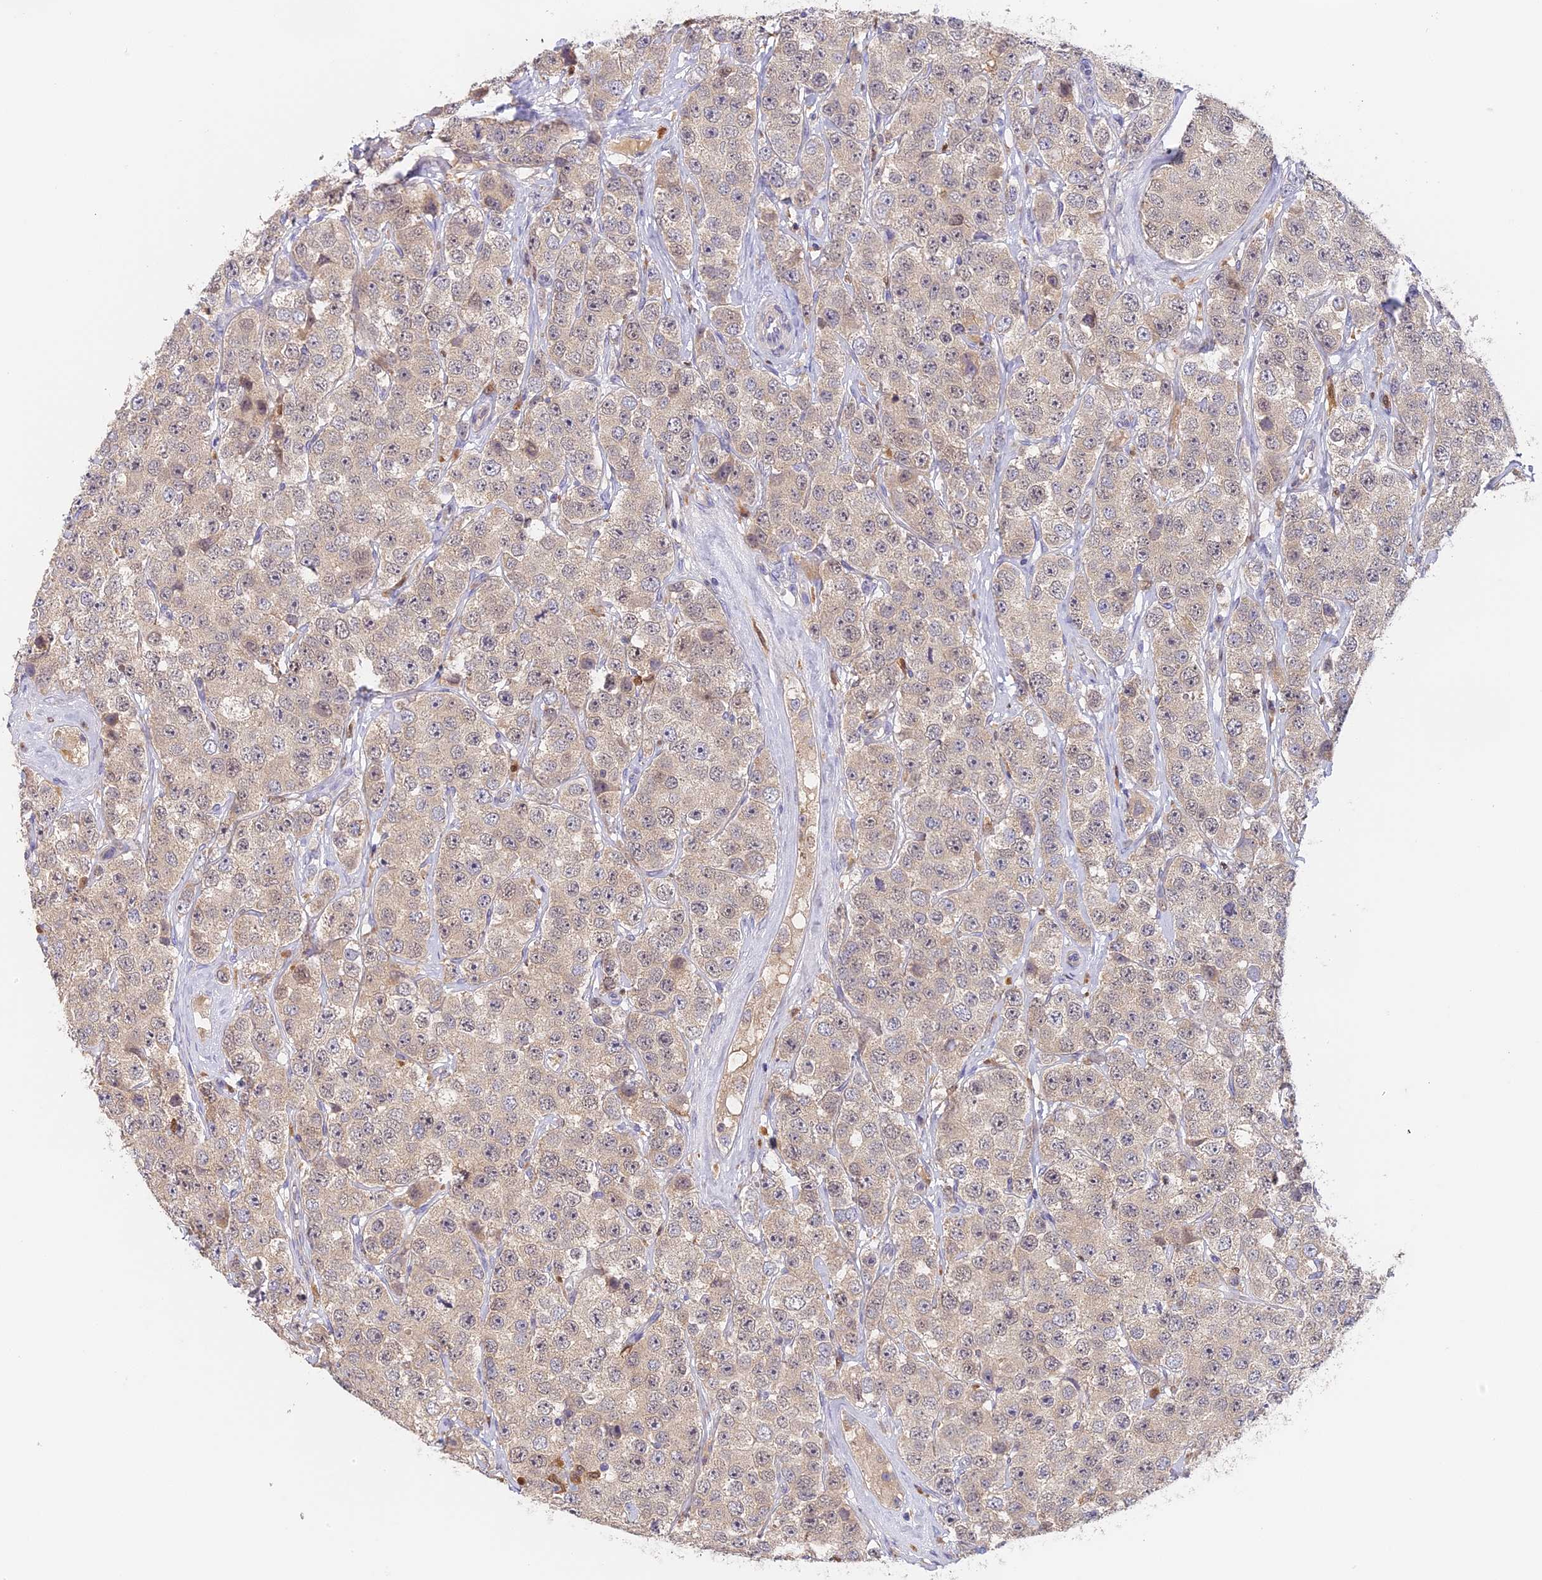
{"staining": {"intensity": "weak", "quantity": "<25%", "location": "cytoplasmic/membranous"}, "tissue": "testis cancer", "cell_type": "Tumor cells", "image_type": "cancer", "snomed": [{"axis": "morphology", "description": "Seminoma, NOS"}, {"axis": "topography", "description": "Testis"}], "caption": "High power microscopy micrograph of an IHC histopathology image of testis cancer, revealing no significant expression in tumor cells. (IHC, brightfield microscopy, high magnification).", "gene": "NCF4", "patient": {"sex": "male", "age": 28}}